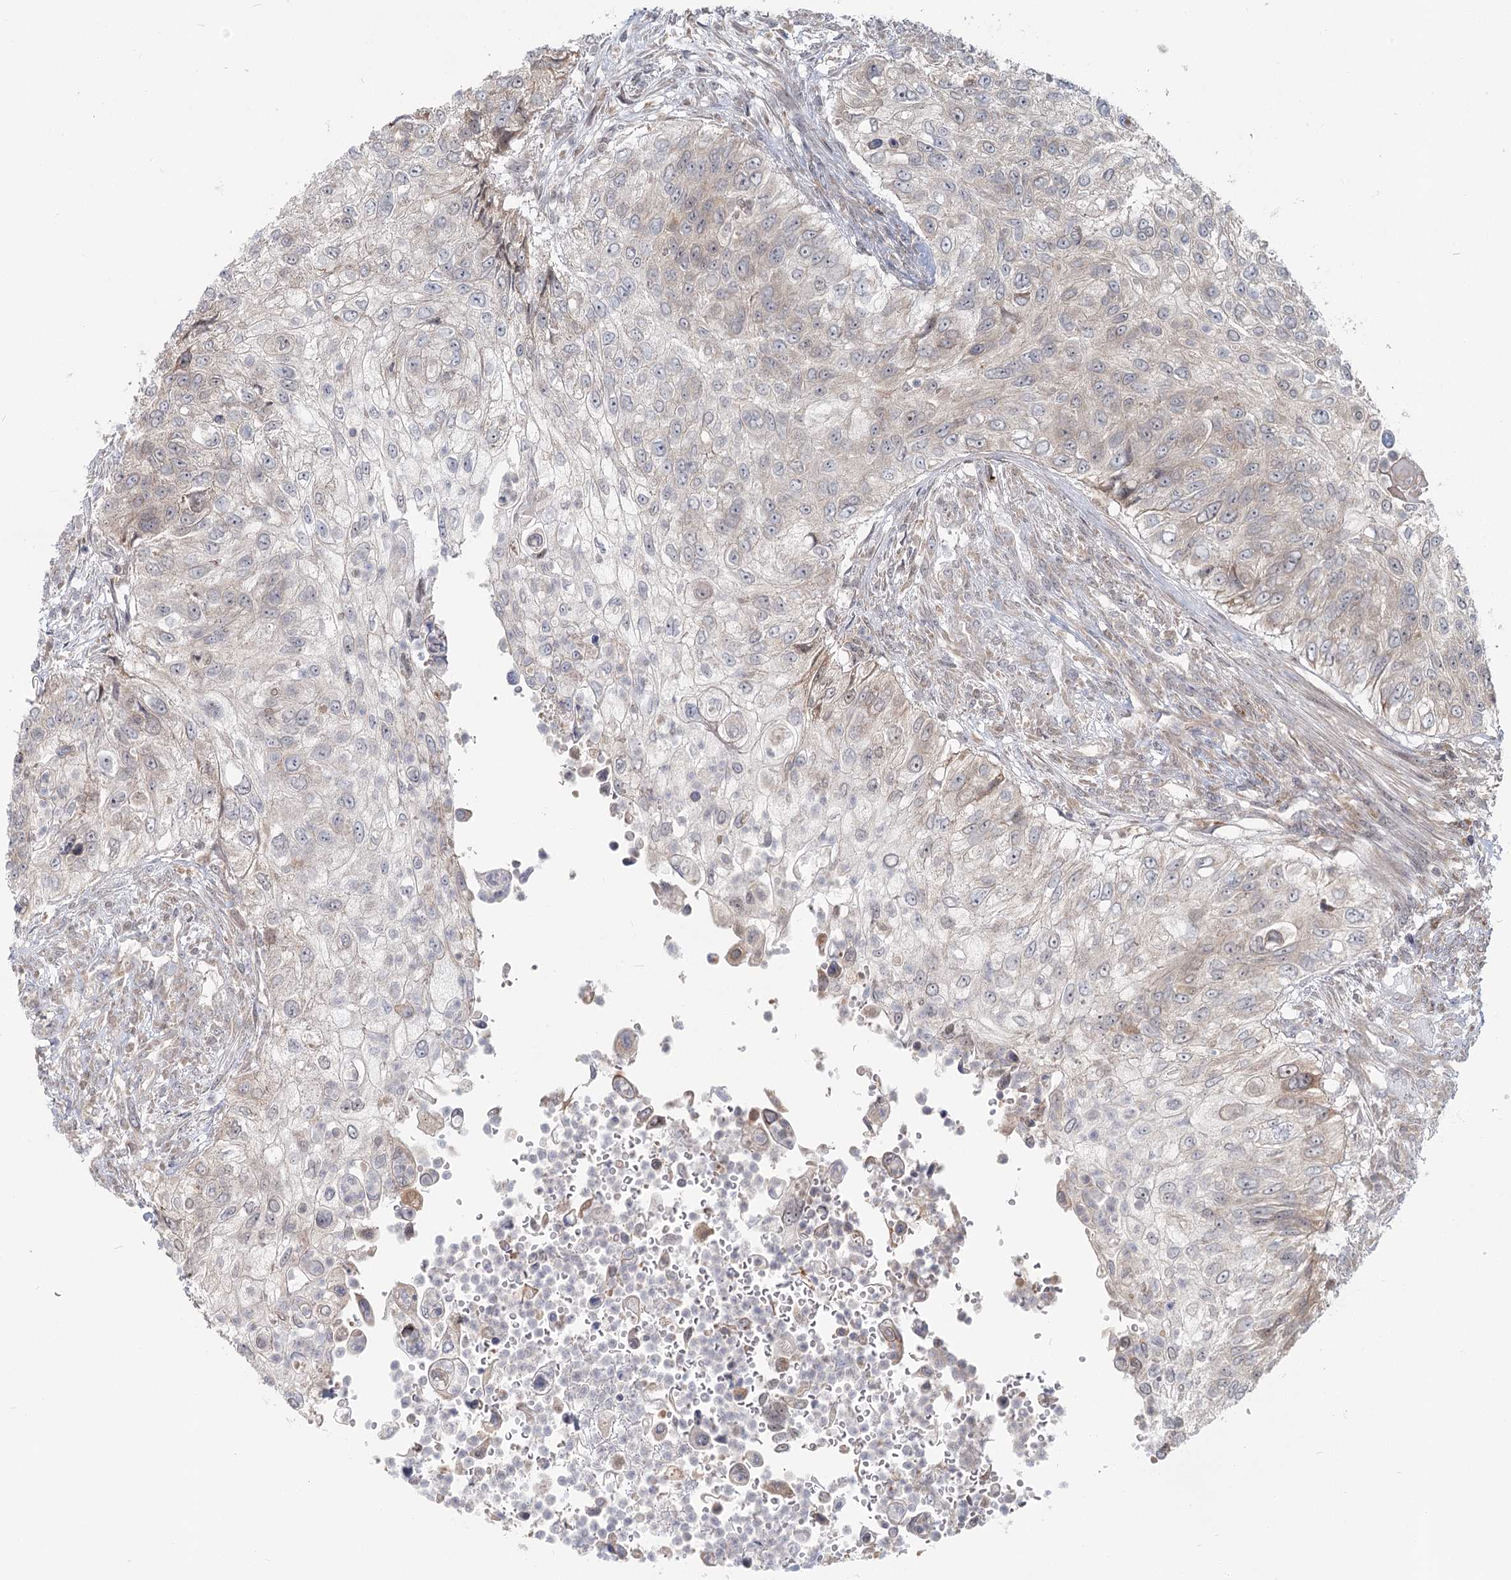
{"staining": {"intensity": "weak", "quantity": "<25%", "location": "cytoplasmic/membranous"}, "tissue": "urothelial cancer", "cell_type": "Tumor cells", "image_type": "cancer", "snomed": [{"axis": "morphology", "description": "Urothelial carcinoma, High grade"}, {"axis": "topography", "description": "Urinary bladder"}], "caption": "Protein analysis of urothelial cancer shows no significant positivity in tumor cells.", "gene": "THNSL1", "patient": {"sex": "female", "age": 60}}